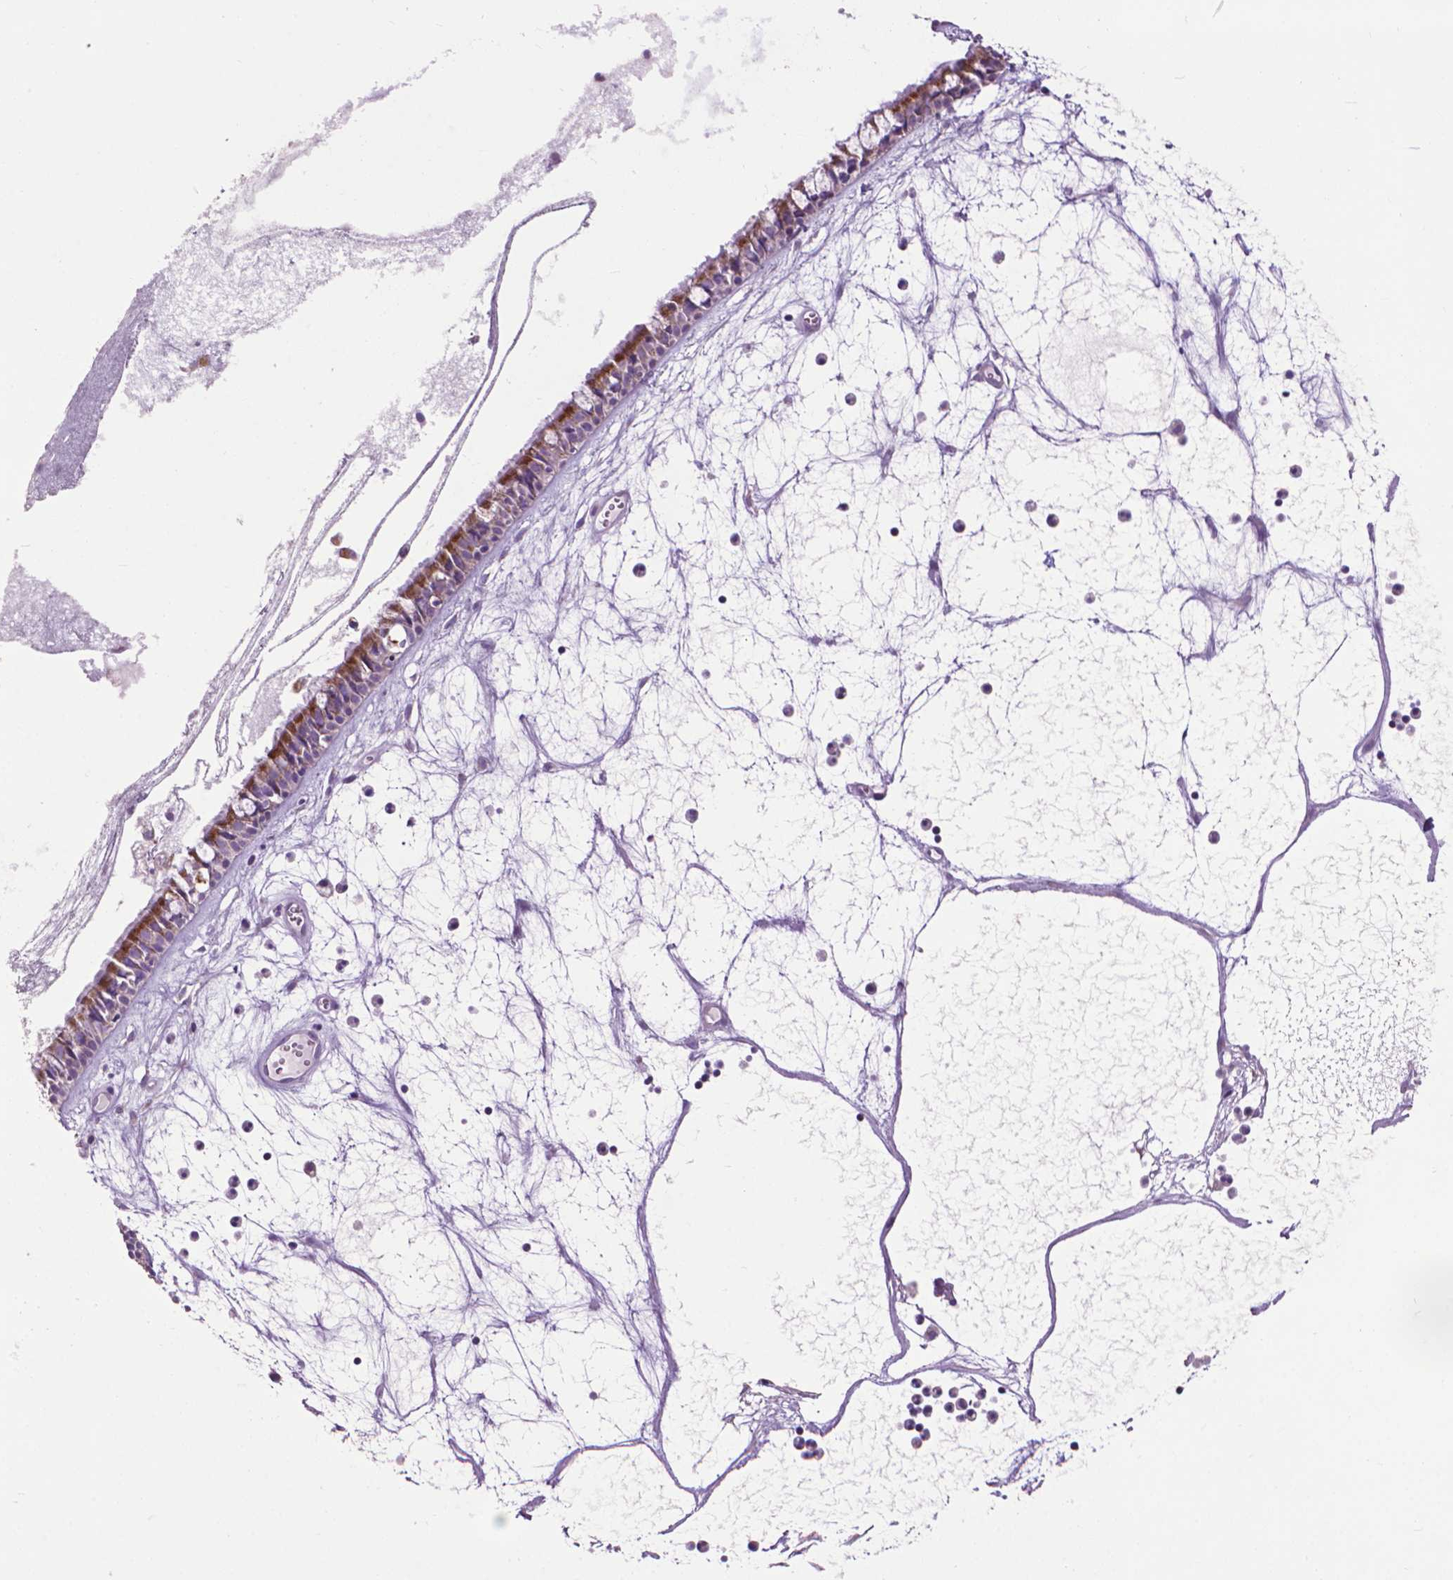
{"staining": {"intensity": "strong", "quantity": ">75%", "location": "cytoplasmic/membranous"}, "tissue": "nasopharynx", "cell_type": "Respiratory epithelial cells", "image_type": "normal", "snomed": [{"axis": "morphology", "description": "Normal tissue, NOS"}, {"axis": "topography", "description": "Nasopharynx"}], "caption": "Immunohistochemistry (IHC) of benign human nasopharynx demonstrates high levels of strong cytoplasmic/membranous positivity in approximately >75% of respiratory epithelial cells. (Brightfield microscopy of DAB IHC at high magnification).", "gene": "VDAC1", "patient": {"sex": "male", "age": 31}}